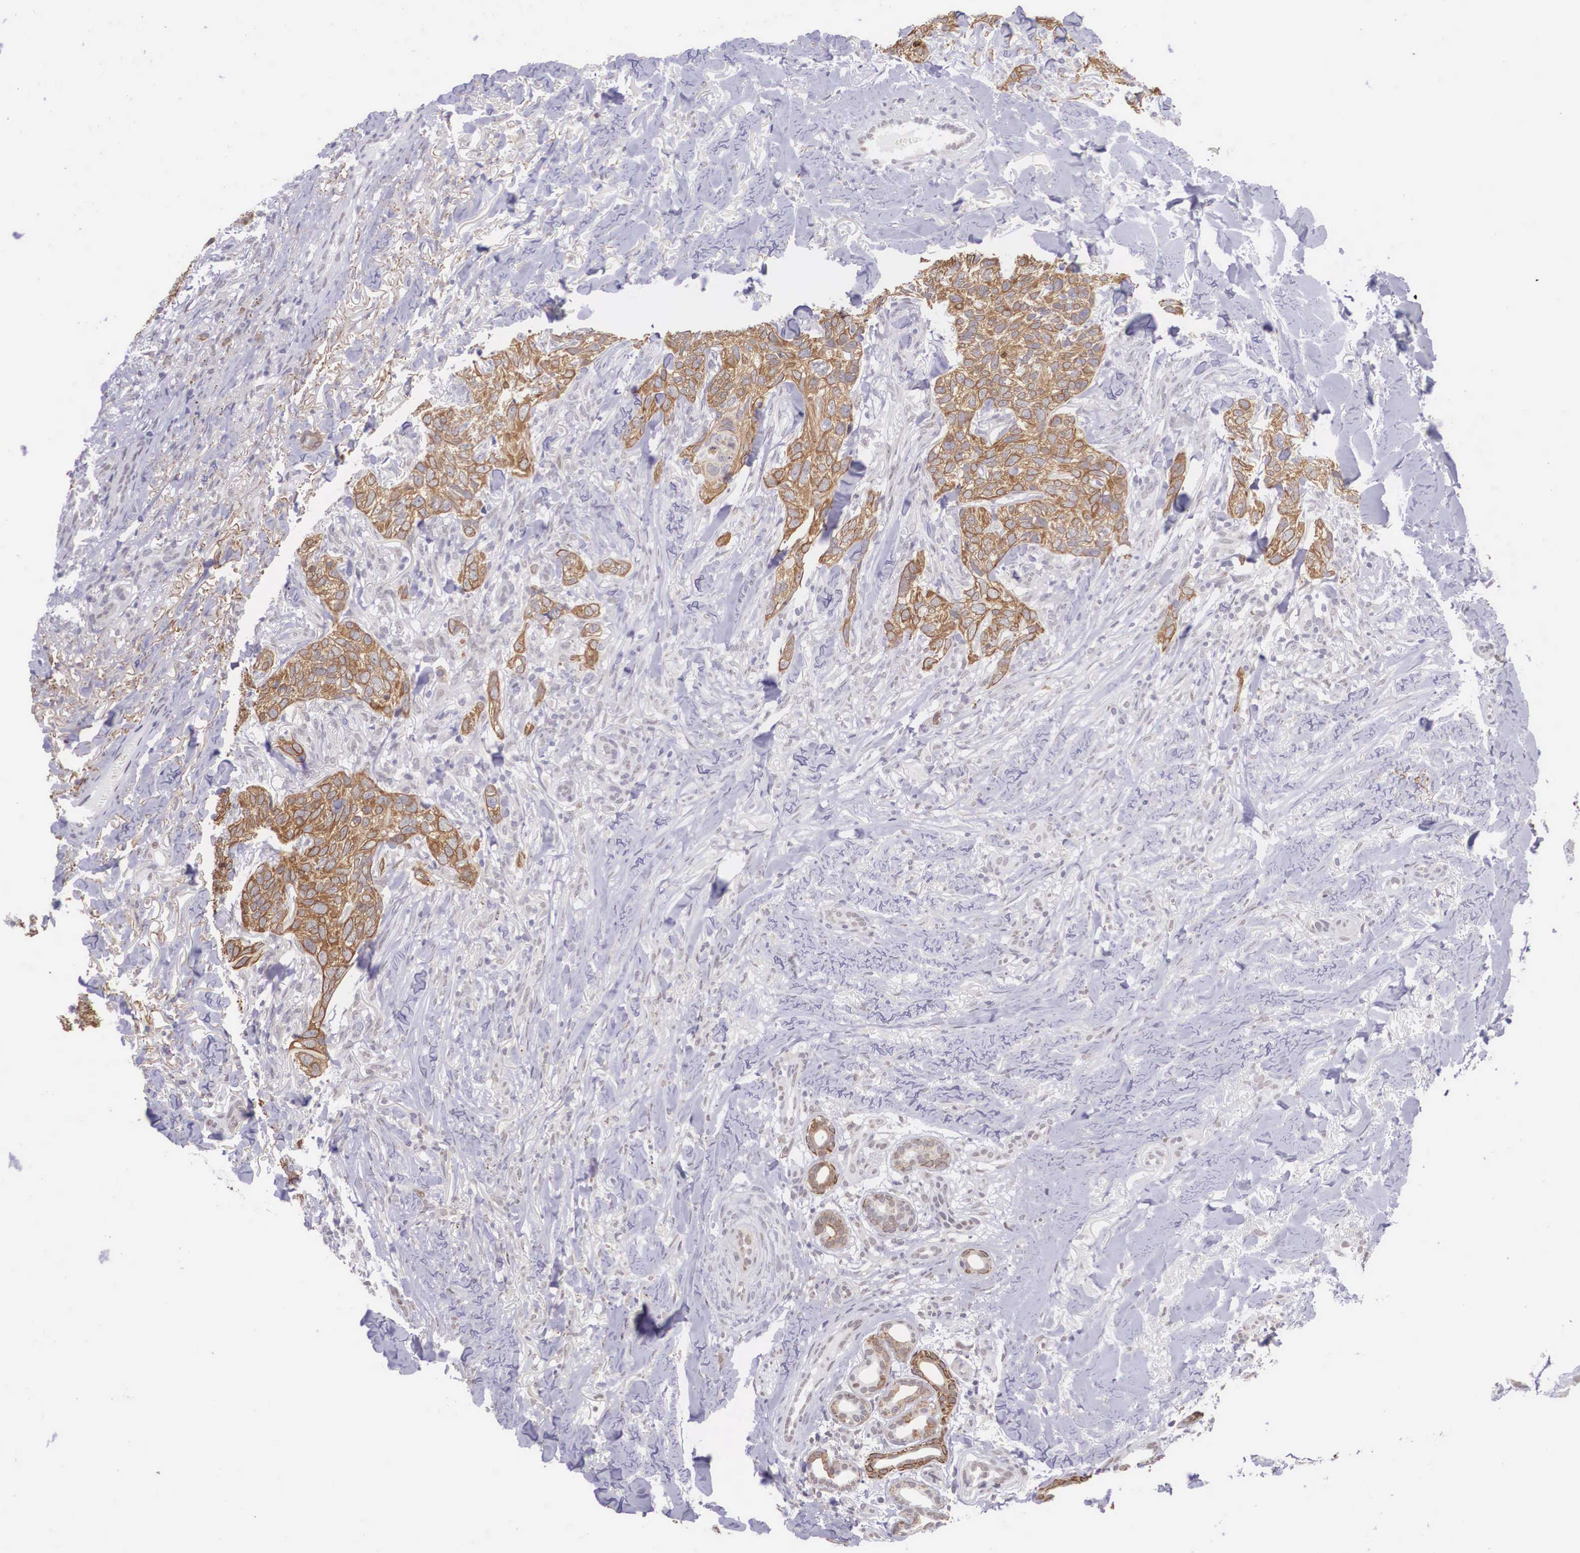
{"staining": {"intensity": "moderate", "quantity": "25%-75%", "location": "cytoplasmic/membranous"}, "tissue": "skin cancer", "cell_type": "Tumor cells", "image_type": "cancer", "snomed": [{"axis": "morphology", "description": "Normal tissue, NOS"}, {"axis": "morphology", "description": "Basal cell carcinoma"}, {"axis": "topography", "description": "Skin"}], "caption": "Protein expression analysis of basal cell carcinoma (skin) exhibits moderate cytoplasmic/membranous positivity in about 25%-75% of tumor cells.", "gene": "SLC25A21", "patient": {"sex": "male", "age": 81}}